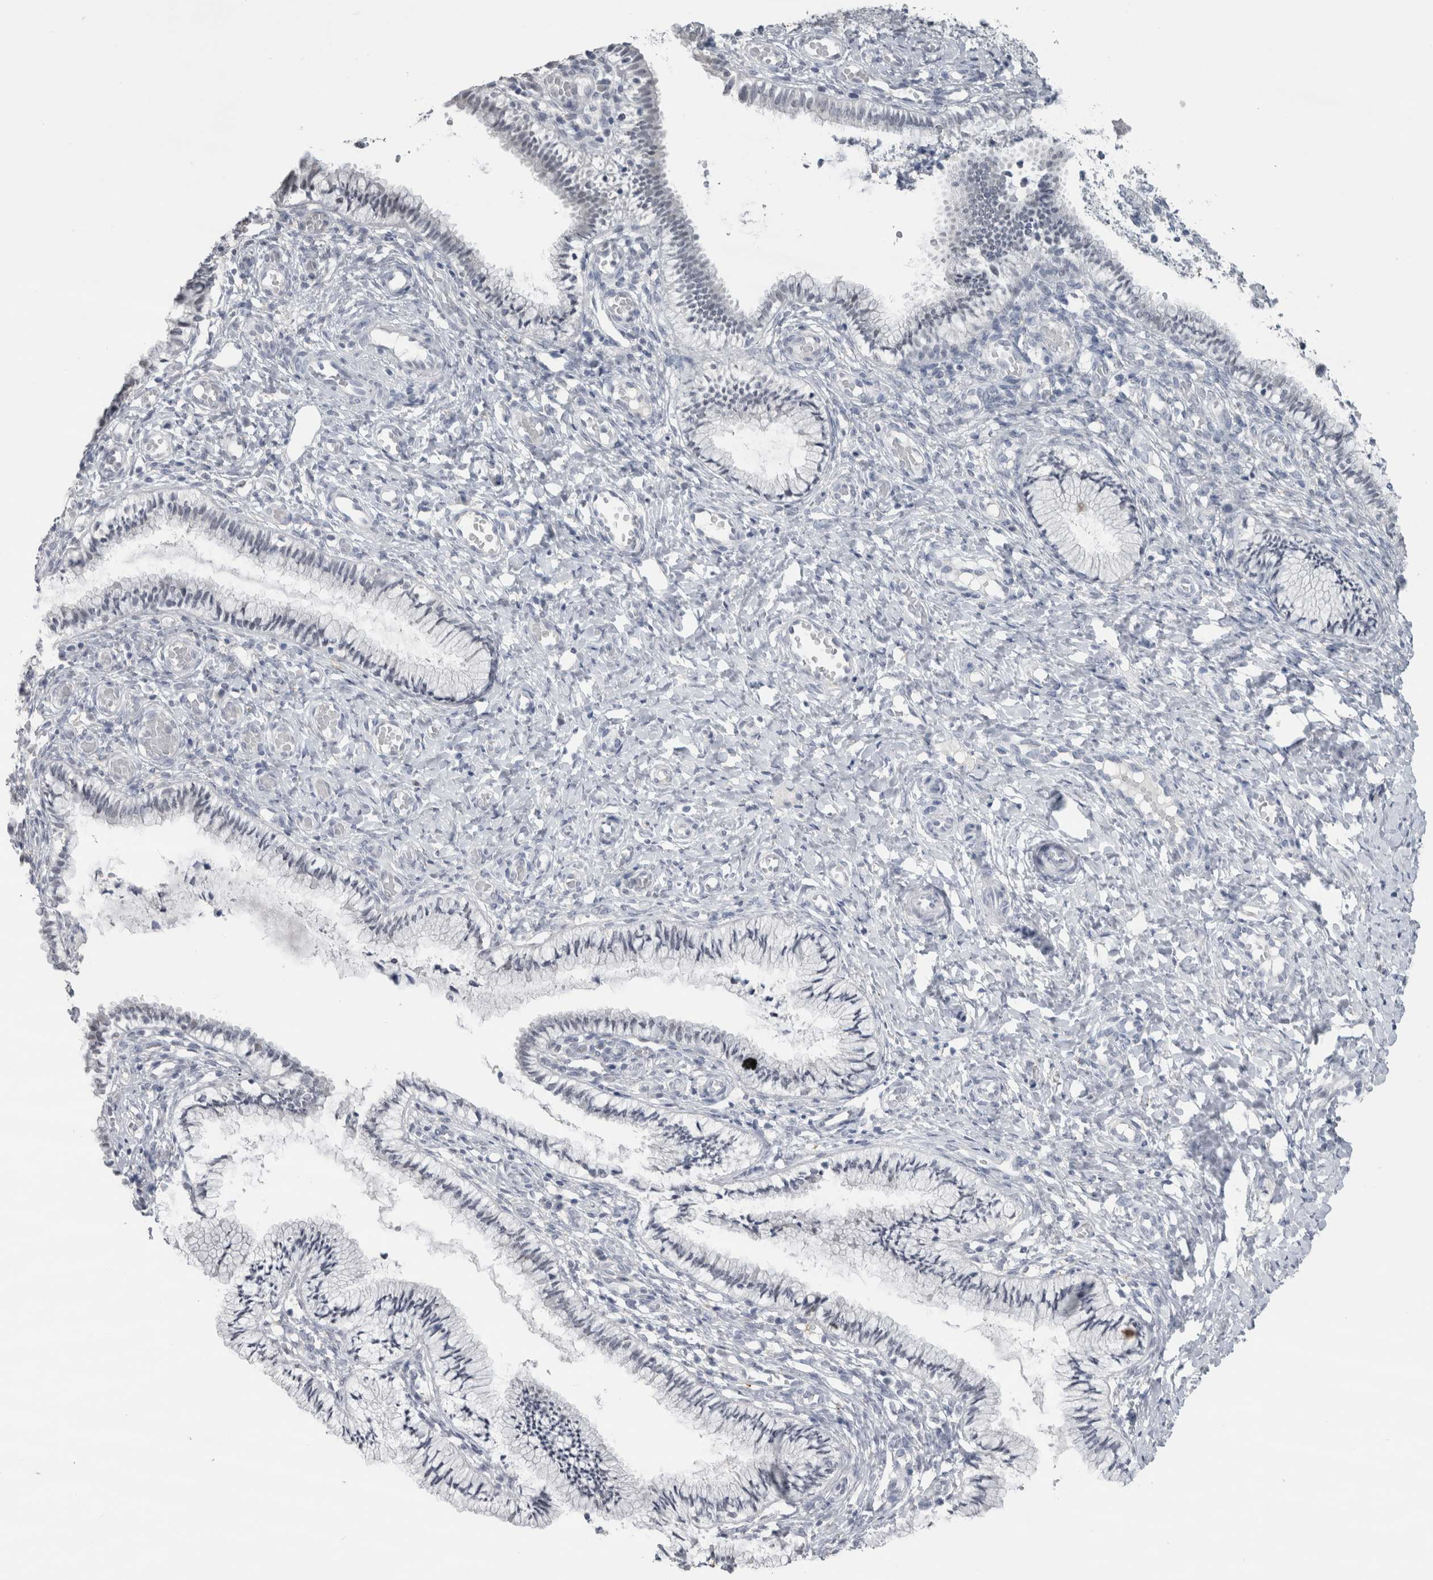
{"staining": {"intensity": "negative", "quantity": "none", "location": "none"}, "tissue": "cervix", "cell_type": "Glandular cells", "image_type": "normal", "snomed": [{"axis": "morphology", "description": "Normal tissue, NOS"}, {"axis": "topography", "description": "Cervix"}], "caption": "IHC photomicrograph of benign human cervix stained for a protein (brown), which shows no expression in glandular cells. Brightfield microscopy of IHC stained with DAB (3,3'-diaminobenzidine) (brown) and hematoxylin (blue), captured at high magnification.", "gene": "CDH17", "patient": {"sex": "female", "age": 27}}